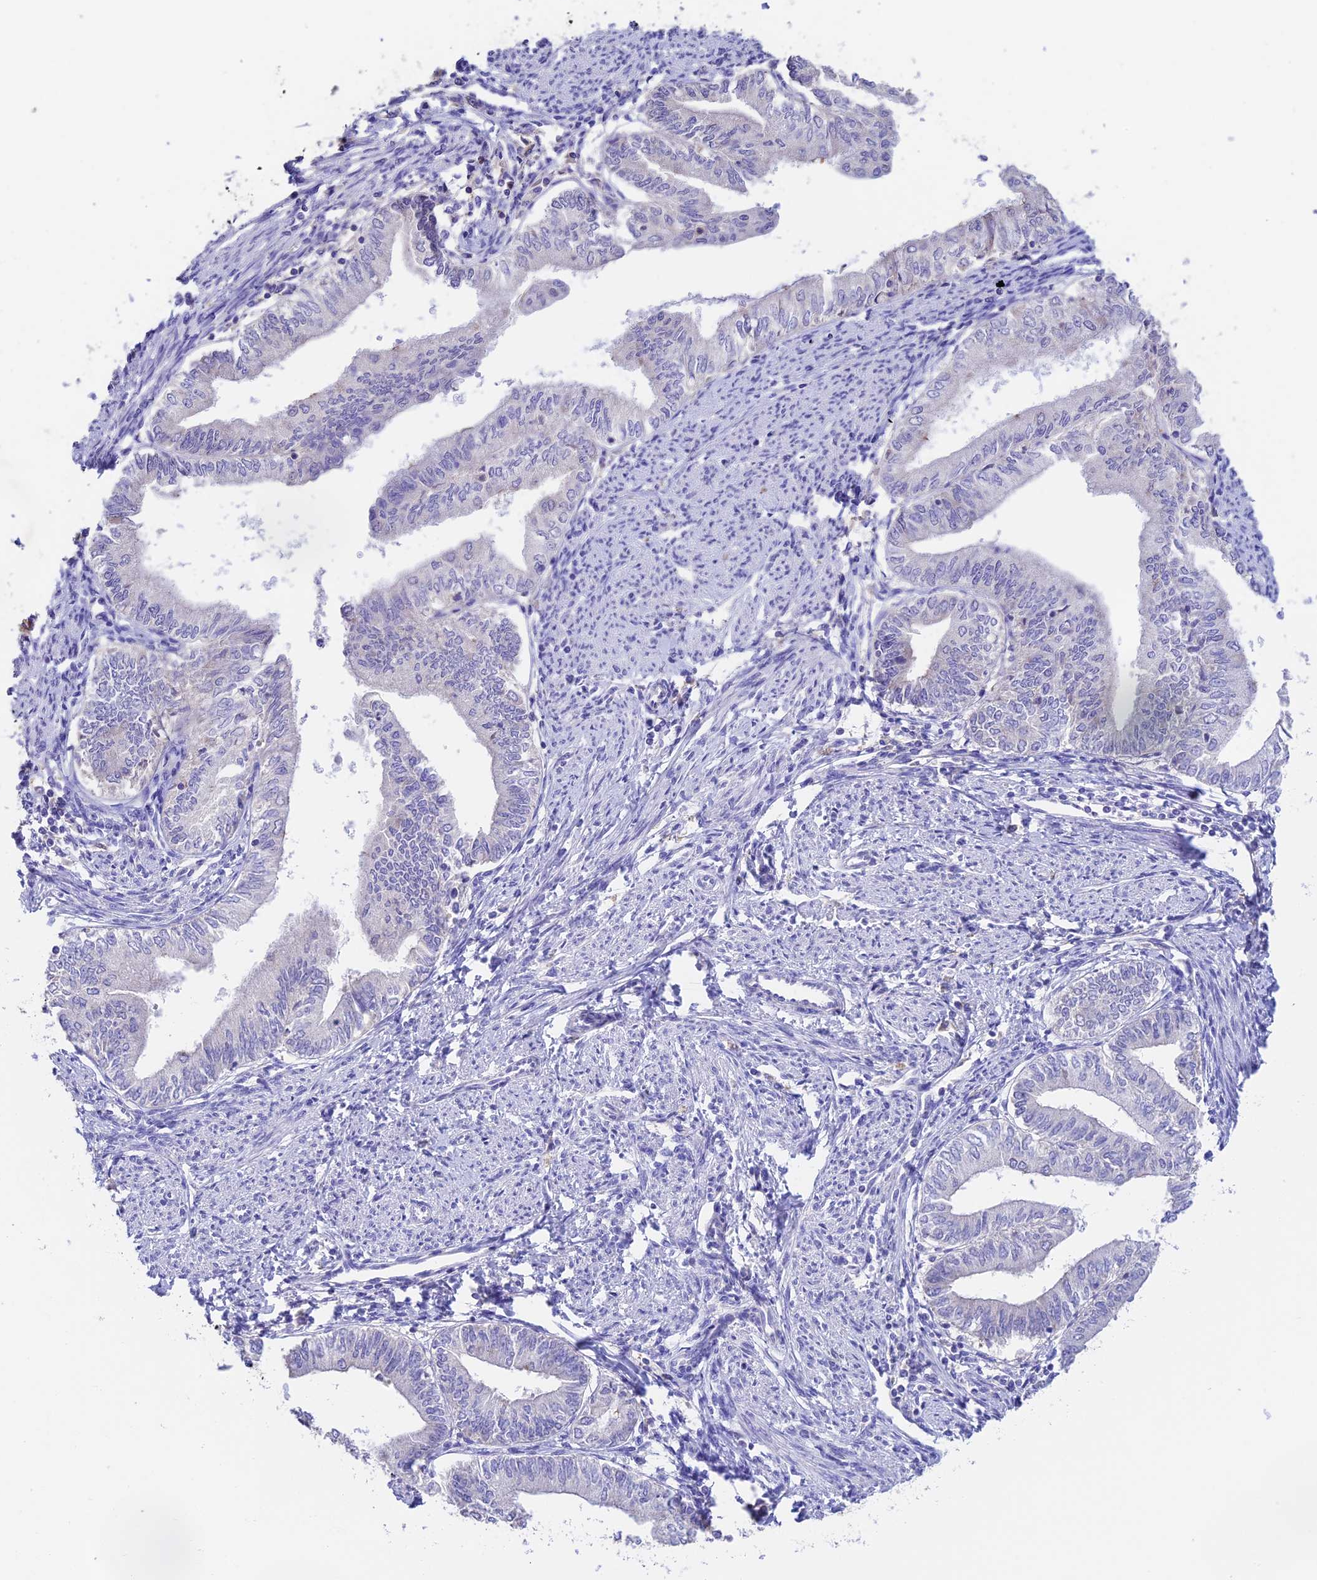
{"staining": {"intensity": "negative", "quantity": "none", "location": "none"}, "tissue": "endometrial cancer", "cell_type": "Tumor cells", "image_type": "cancer", "snomed": [{"axis": "morphology", "description": "Adenocarcinoma, NOS"}, {"axis": "topography", "description": "Endometrium"}], "caption": "Immunohistochemical staining of endometrial adenocarcinoma reveals no significant expression in tumor cells.", "gene": "EMC3", "patient": {"sex": "female", "age": 66}}